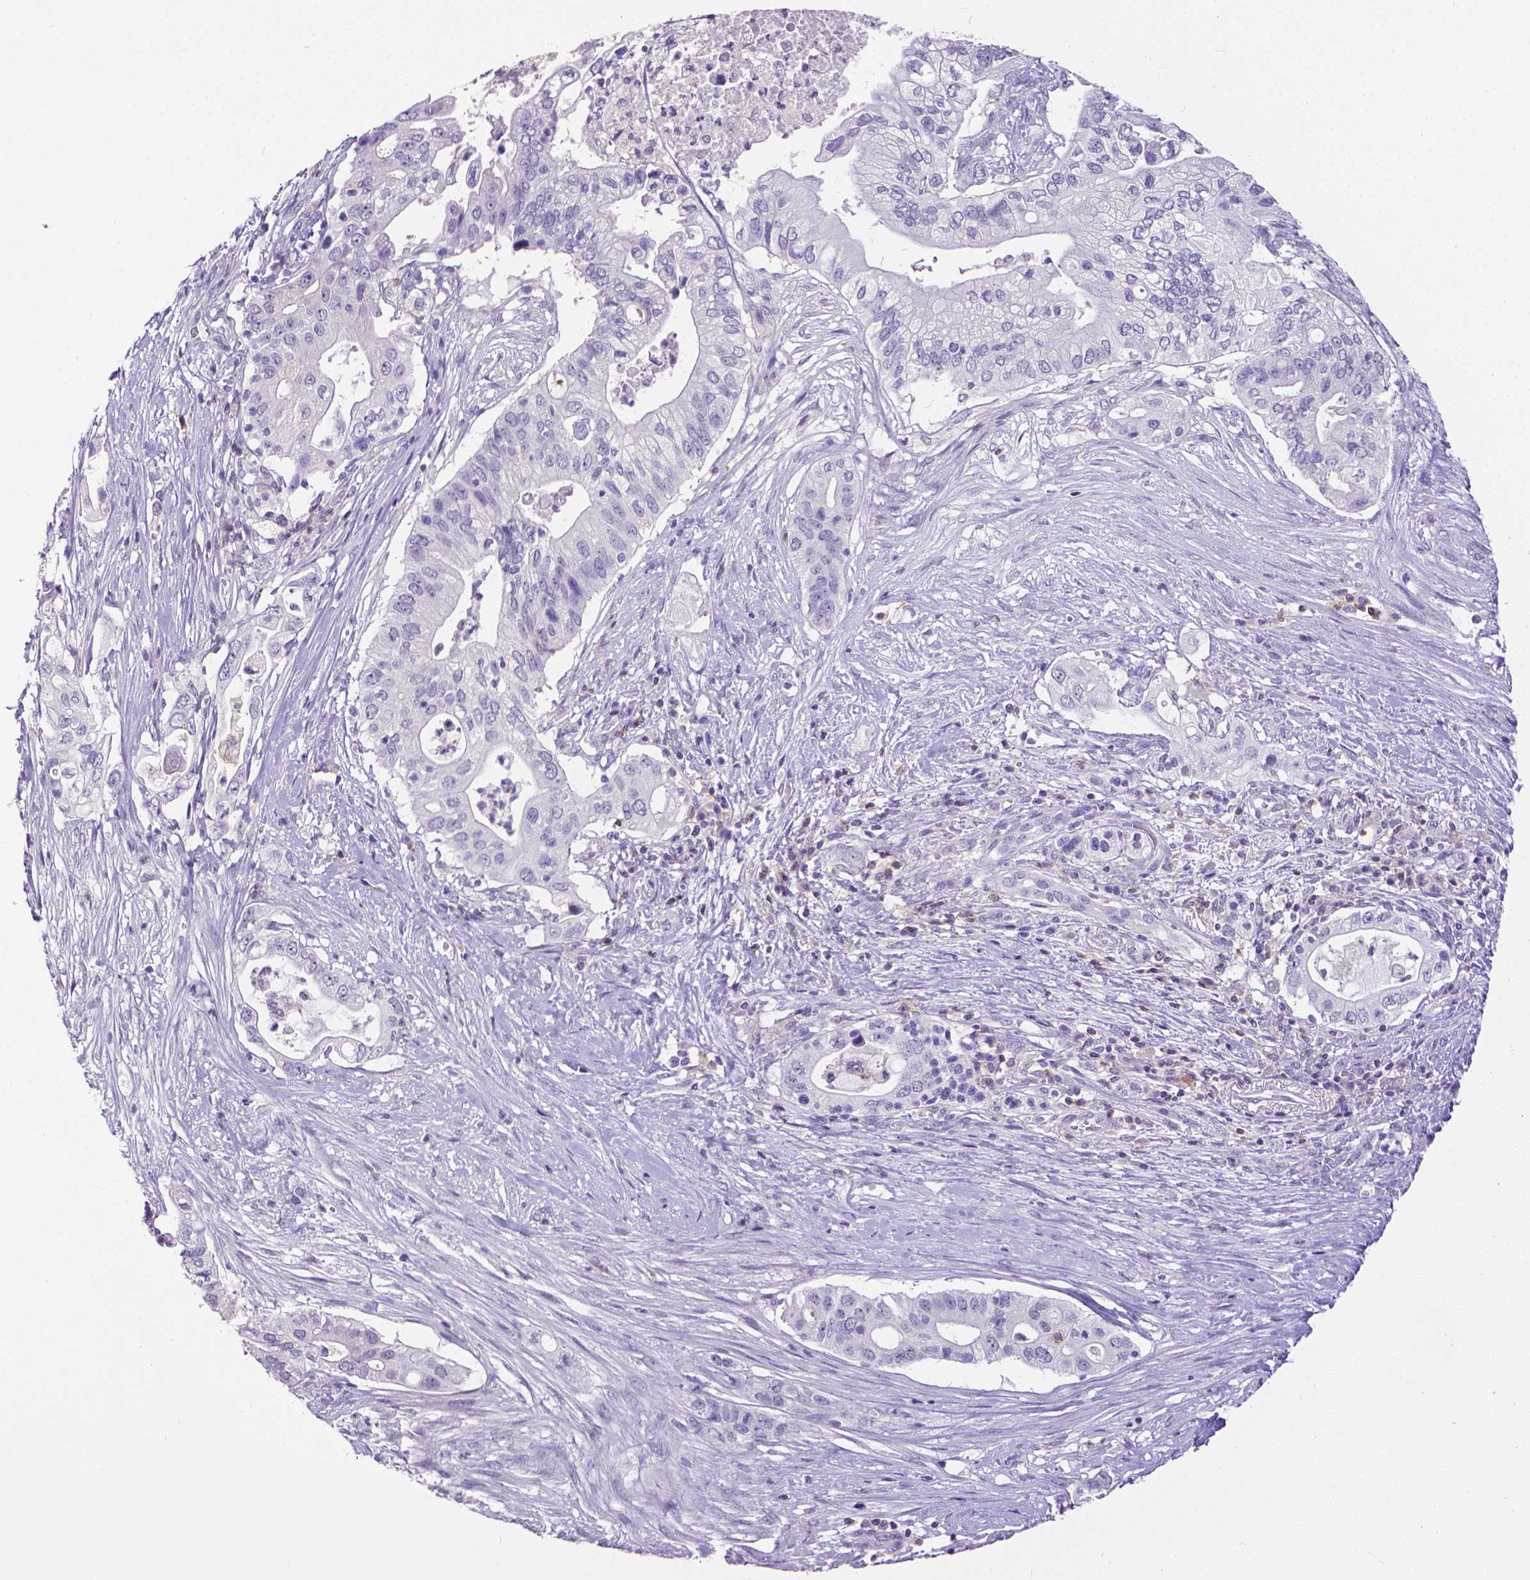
{"staining": {"intensity": "negative", "quantity": "none", "location": "none"}, "tissue": "pancreatic cancer", "cell_type": "Tumor cells", "image_type": "cancer", "snomed": [{"axis": "morphology", "description": "Adenocarcinoma, NOS"}, {"axis": "topography", "description": "Pancreas"}], "caption": "High power microscopy photomicrograph of an immunohistochemistry (IHC) photomicrograph of pancreatic cancer (adenocarcinoma), revealing no significant staining in tumor cells.", "gene": "CD4", "patient": {"sex": "female", "age": 72}}